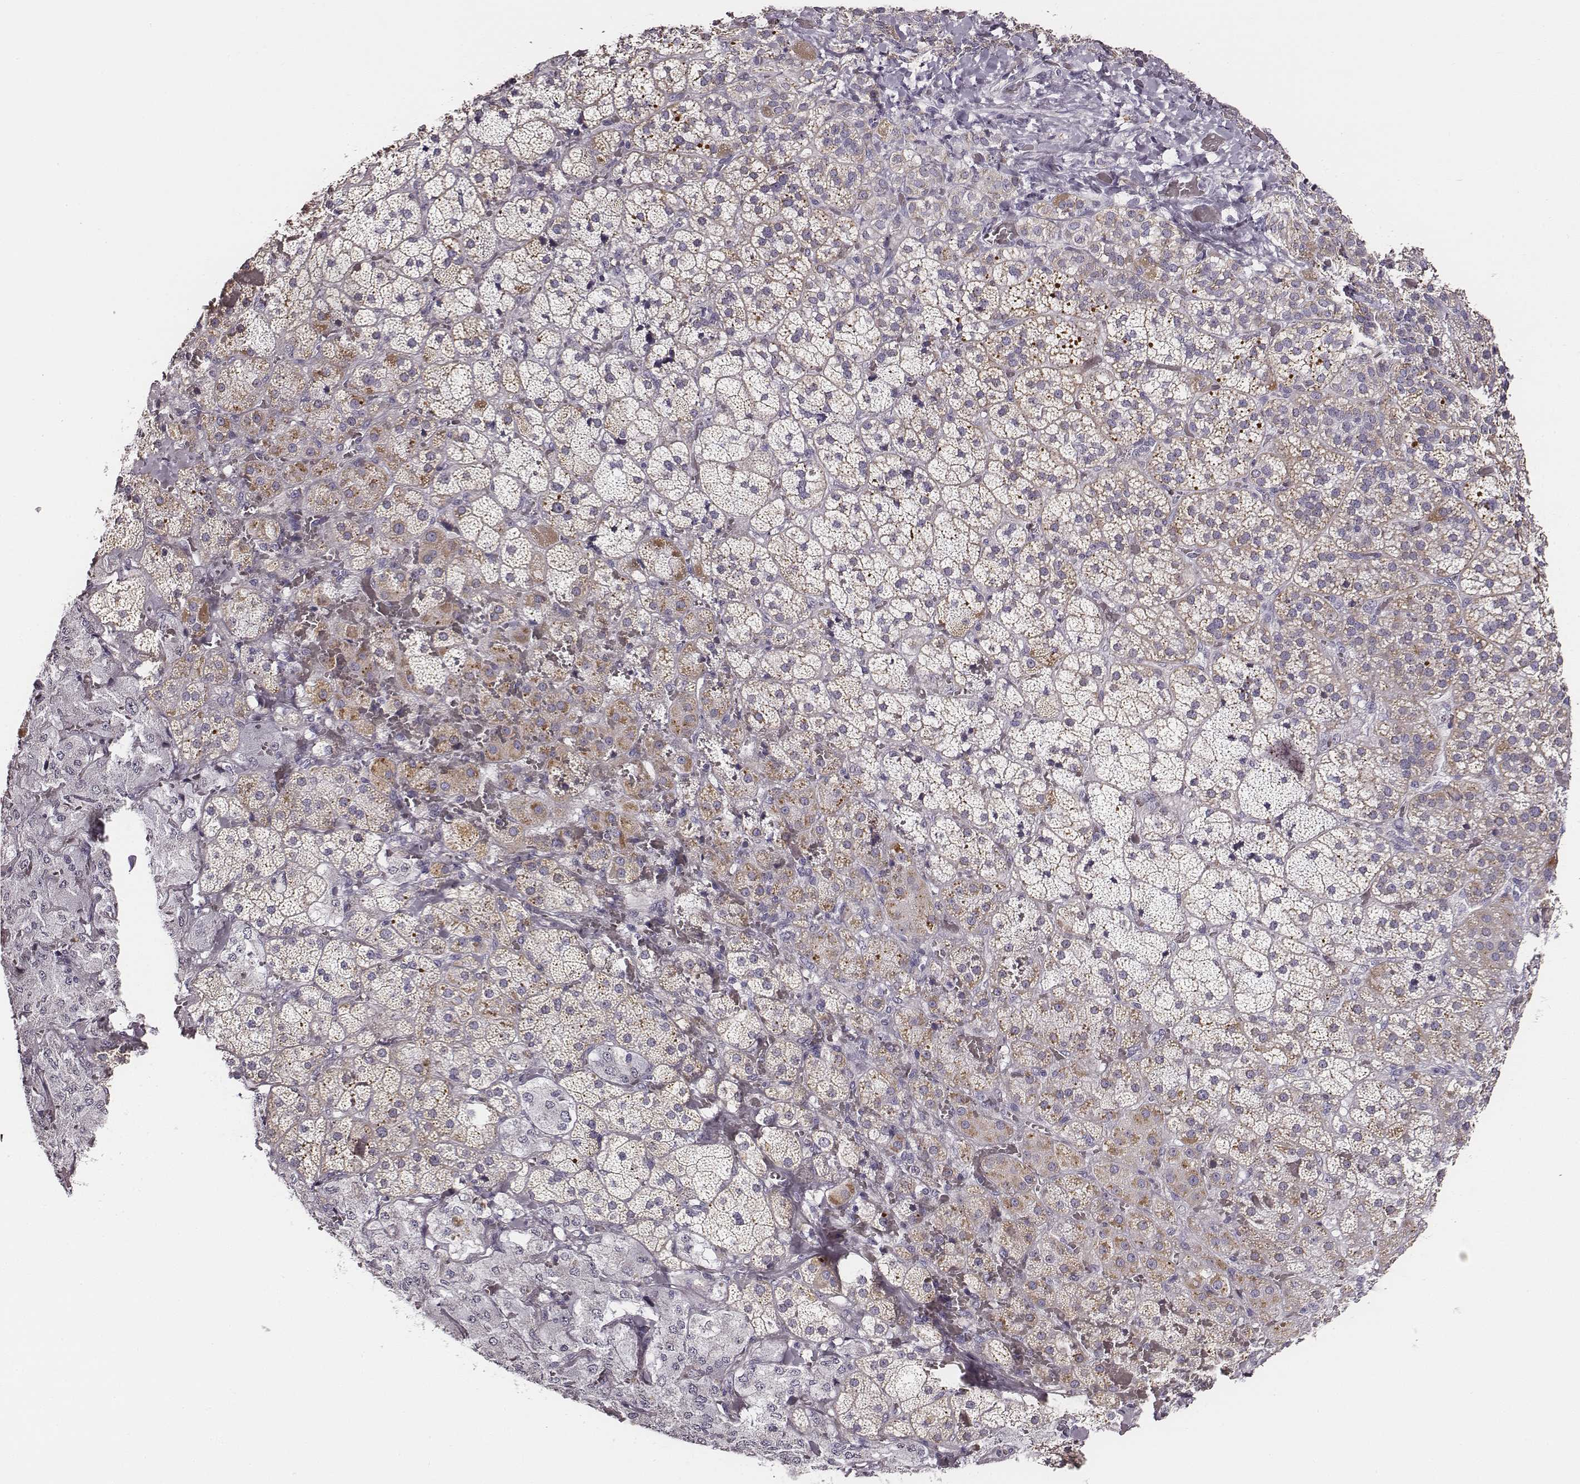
{"staining": {"intensity": "weak", "quantity": "<25%", "location": "cytoplasmic/membranous"}, "tissue": "adrenal gland", "cell_type": "Glandular cells", "image_type": "normal", "snomed": [{"axis": "morphology", "description": "Normal tissue, NOS"}, {"axis": "topography", "description": "Adrenal gland"}], "caption": "DAB (3,3'-diaminobenzidine) immunohistochemical staining of unremarkable adrenal gland shows no significant positivity in glandular cells.", "gene": "UBL4B", "patient": {"sex": "male", "age": 57}}